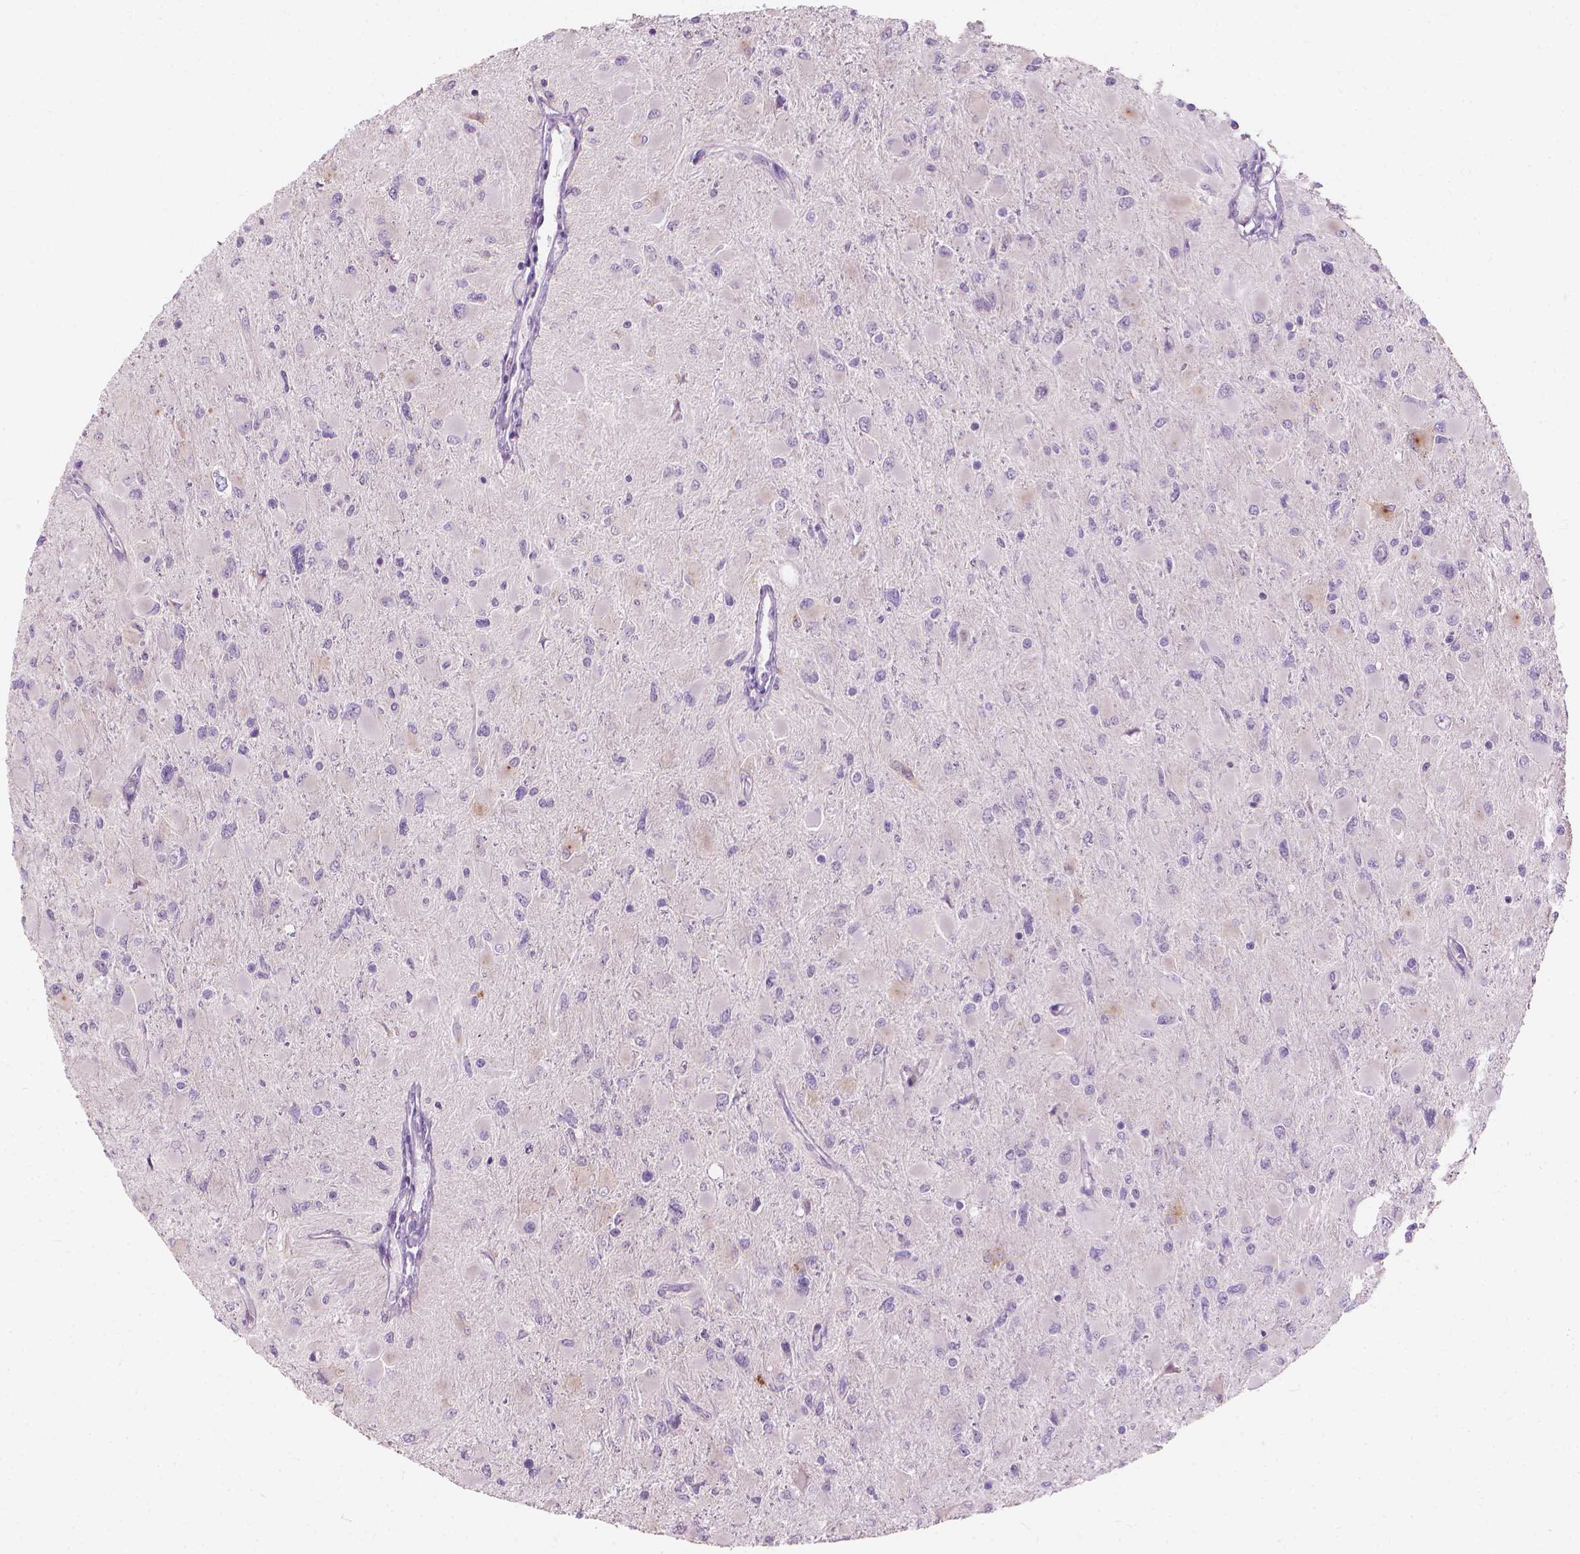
{"staining": {"intensity": "negative", "quantity": "none", "location": "none"}, "tissue": "glioma", "cell_type": "Tumor cells", "image_type": "cancer", "snomed": [{"axis": "morphology", "description": "Glioma, malignant, High grade"}, {"axis": "topography", "description": "Cerebral cortex"}], "caption": "A micrograph of human high-grade glioma (malignant) is negative for staining in tumor cells.", "gene": "GPRC5A", "patient": {"sex": "female", "age": 36}}